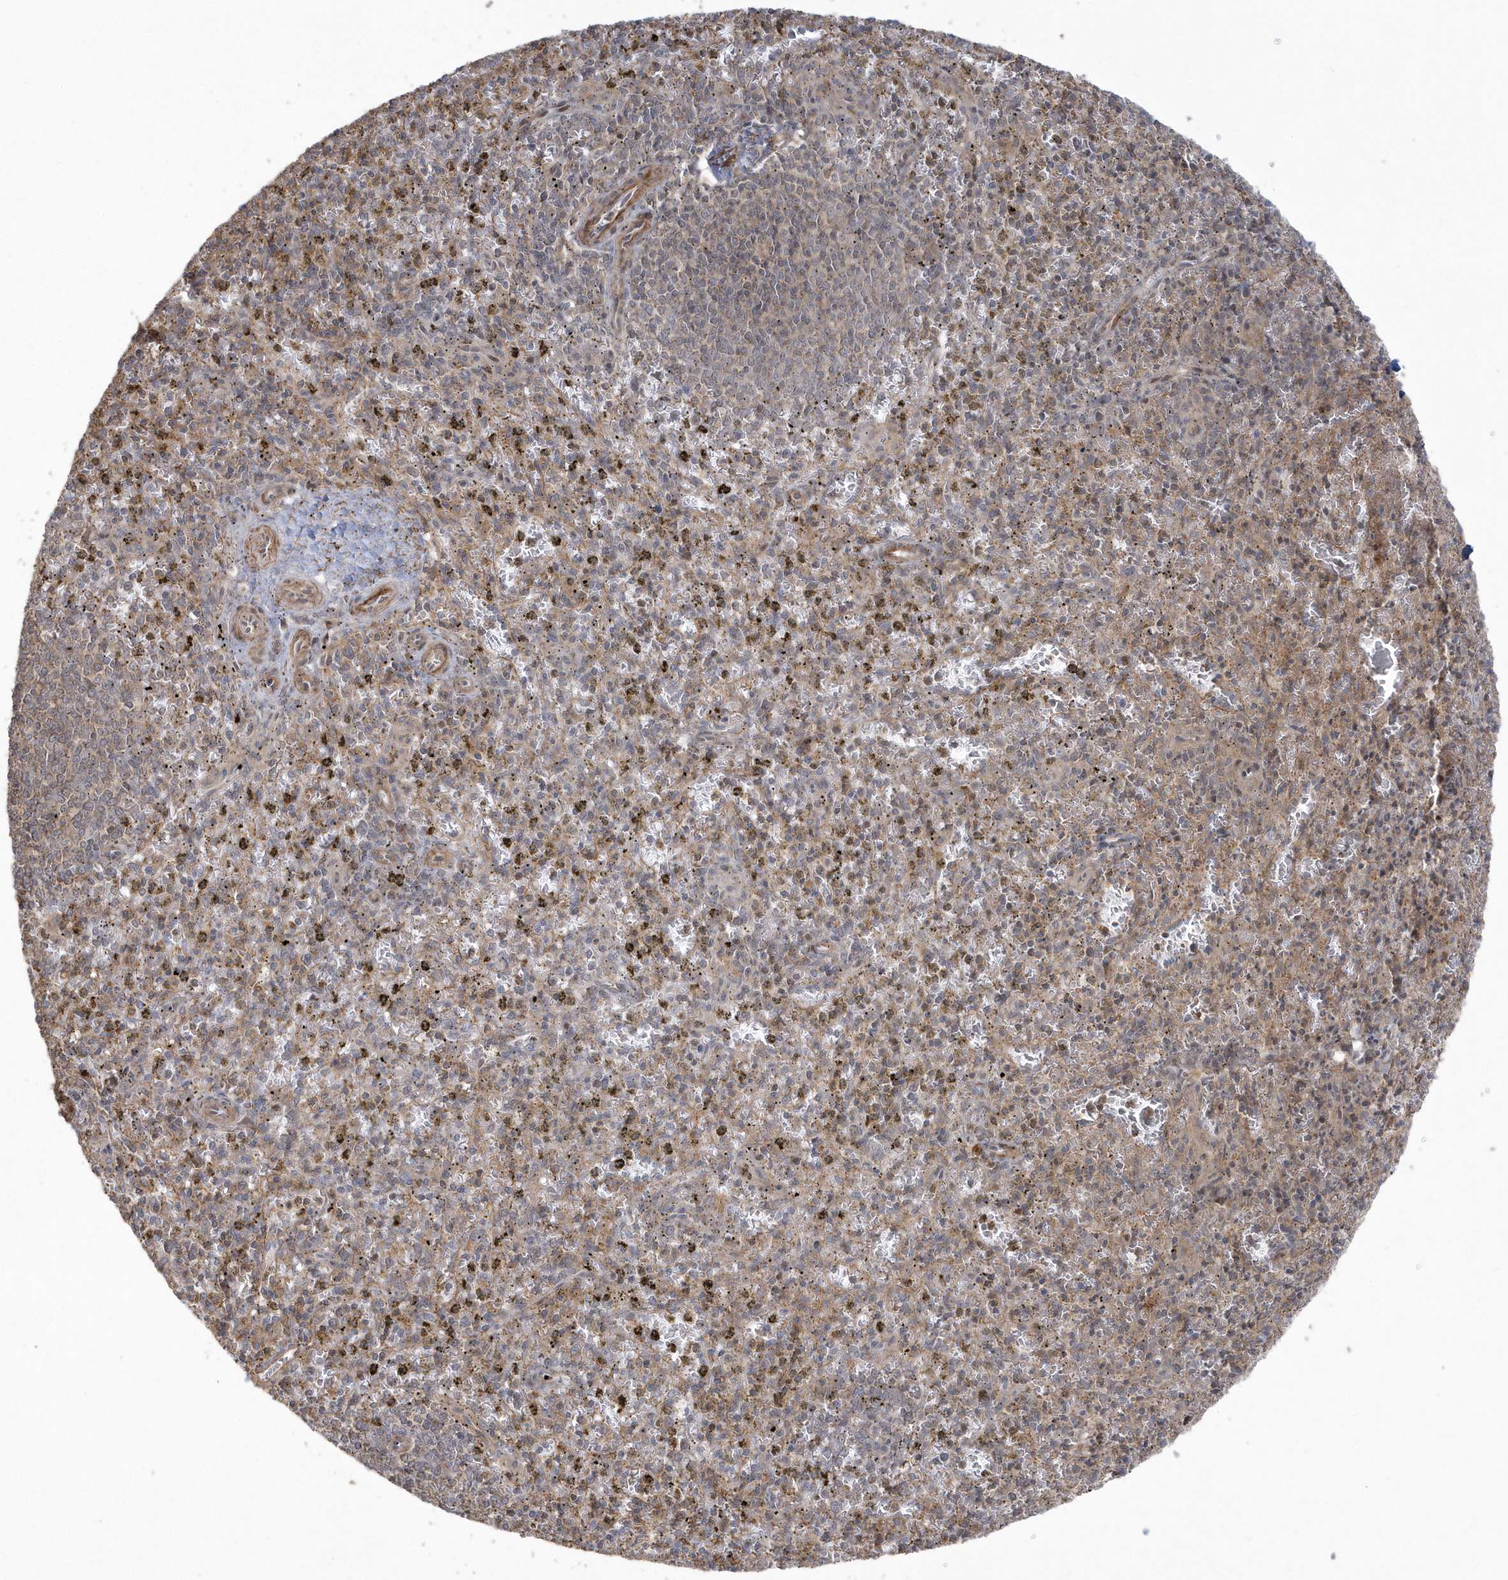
{"staining": {"intensity": "weak", "quantity": "25%-75%", "location": "cytoplasmic/membranous"}, "tissue": "spleen", "cell_type": "Cells in red pulp", "image_type": "normal", "snomed": [{"axis": "morphology", "description": "Normal tissue, NOS"}, {"axis": "topography", "description": "Spleen"}], "caption": "Immunohistochemical staining of benign human spleen shows weak cytoplasmic/membranous protein staining in about 25%-75% of cells in red pulp.", "gene": "ARMC8", "patient": {"sex": "male", "age": 72}}